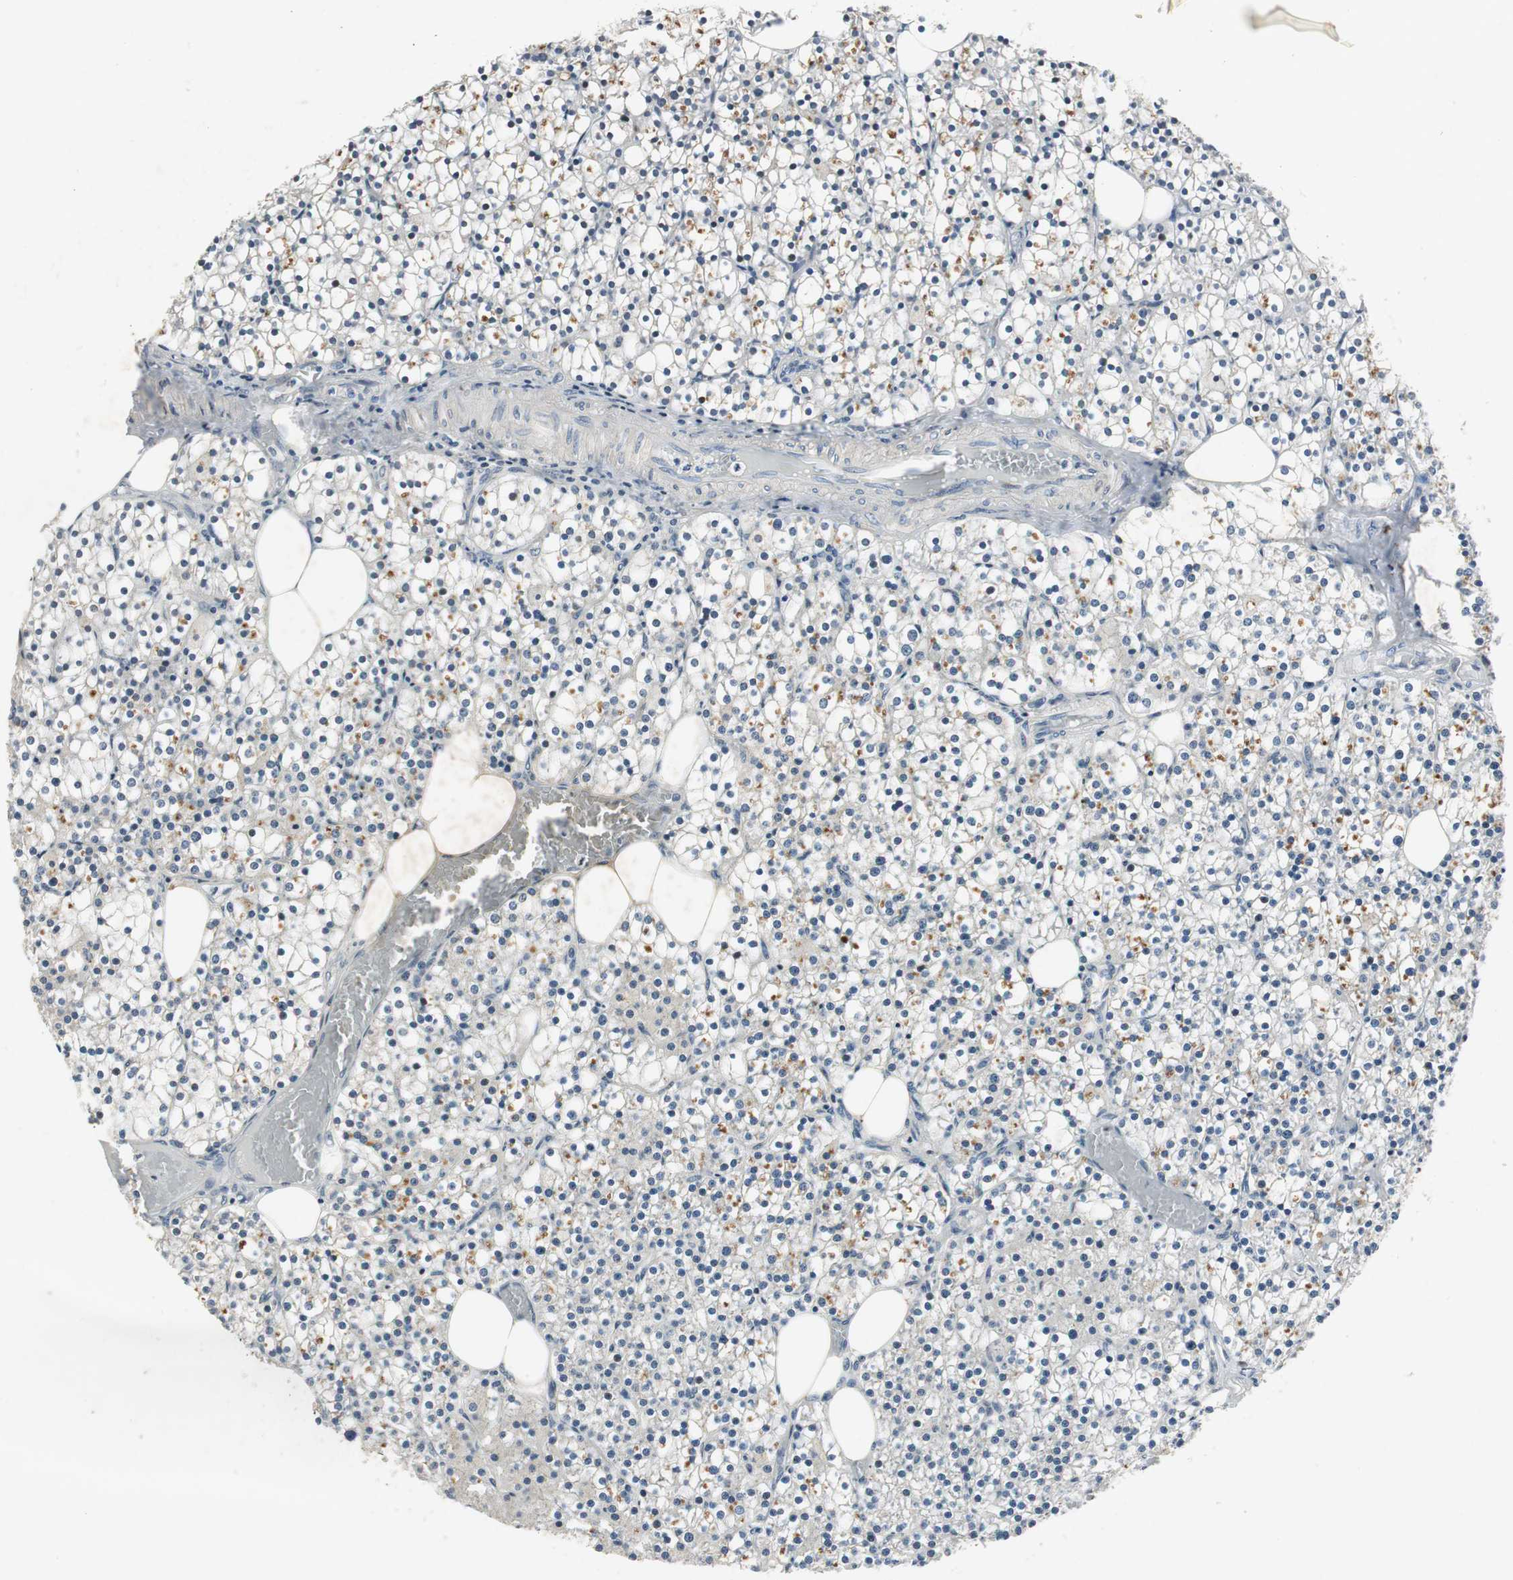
{"staining": {"intensity": "moderate", "quantity": "<25%", "location": "cytoplasmic/membranous"}, "tissue": "parathyroid gland", "cell_type": "Glandular cells", "image_type": "normal", "snomed": [{"axis": "morphology", "description": "Normal tissue, NOS"}, {"axis": "topography", "description": "Parathyroid gland"}], "caption": "Parathyroid gland stained with immunohistochemistry shows moderate cytoplasmic/membranous expression in about <25% of glandular cells. The staining is performed using DAB brown chromogen to label protein expression. The nuclei are counter-stained blue using hematoxylin.", "gene": "AJUBA", "patient": {"sex": "female", "age": 63}}